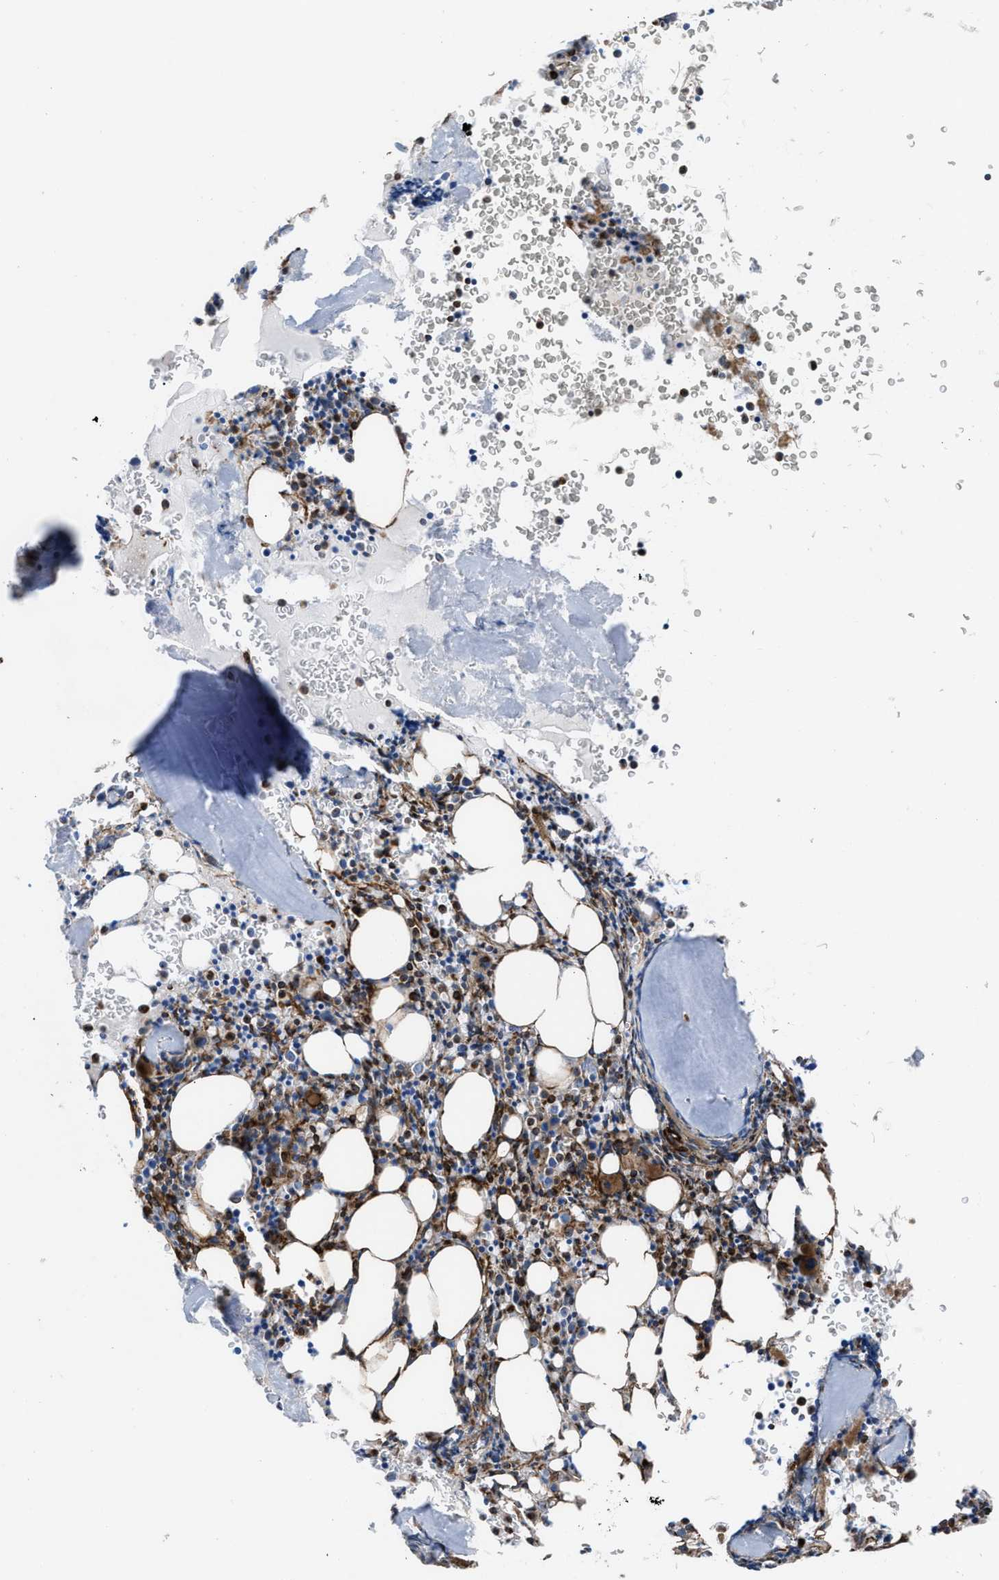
{"staining": {"intensity": "moderate", "quantity": "25%-75%", "location": "cytoplasmic/membranous"}, "tissue": "bone marrow", "cell_type": "Hematopoietic cells", "image_type": "normal", "snomed": [{"axis": "morphology", "description": "Normal tissue, NOS"}, {"axis": "morphology", "description": "Inflammation, NOS"}, {"axis": "topography", "description": "Bone marrow"}], "caption": "Immunohistochemistry photomicrograph of unremarkable bone marrow: bone marrow stained using immunohistochemistry (IHC) shows medium levels of moderate protein expression localized specifically in the cytoplasmic/membranous of hematopoietic cells, appearing as a cytoplasmic/membranous brown color.", "gene": "PTPRE", "patient": {"sex": "male", "age": 37}}